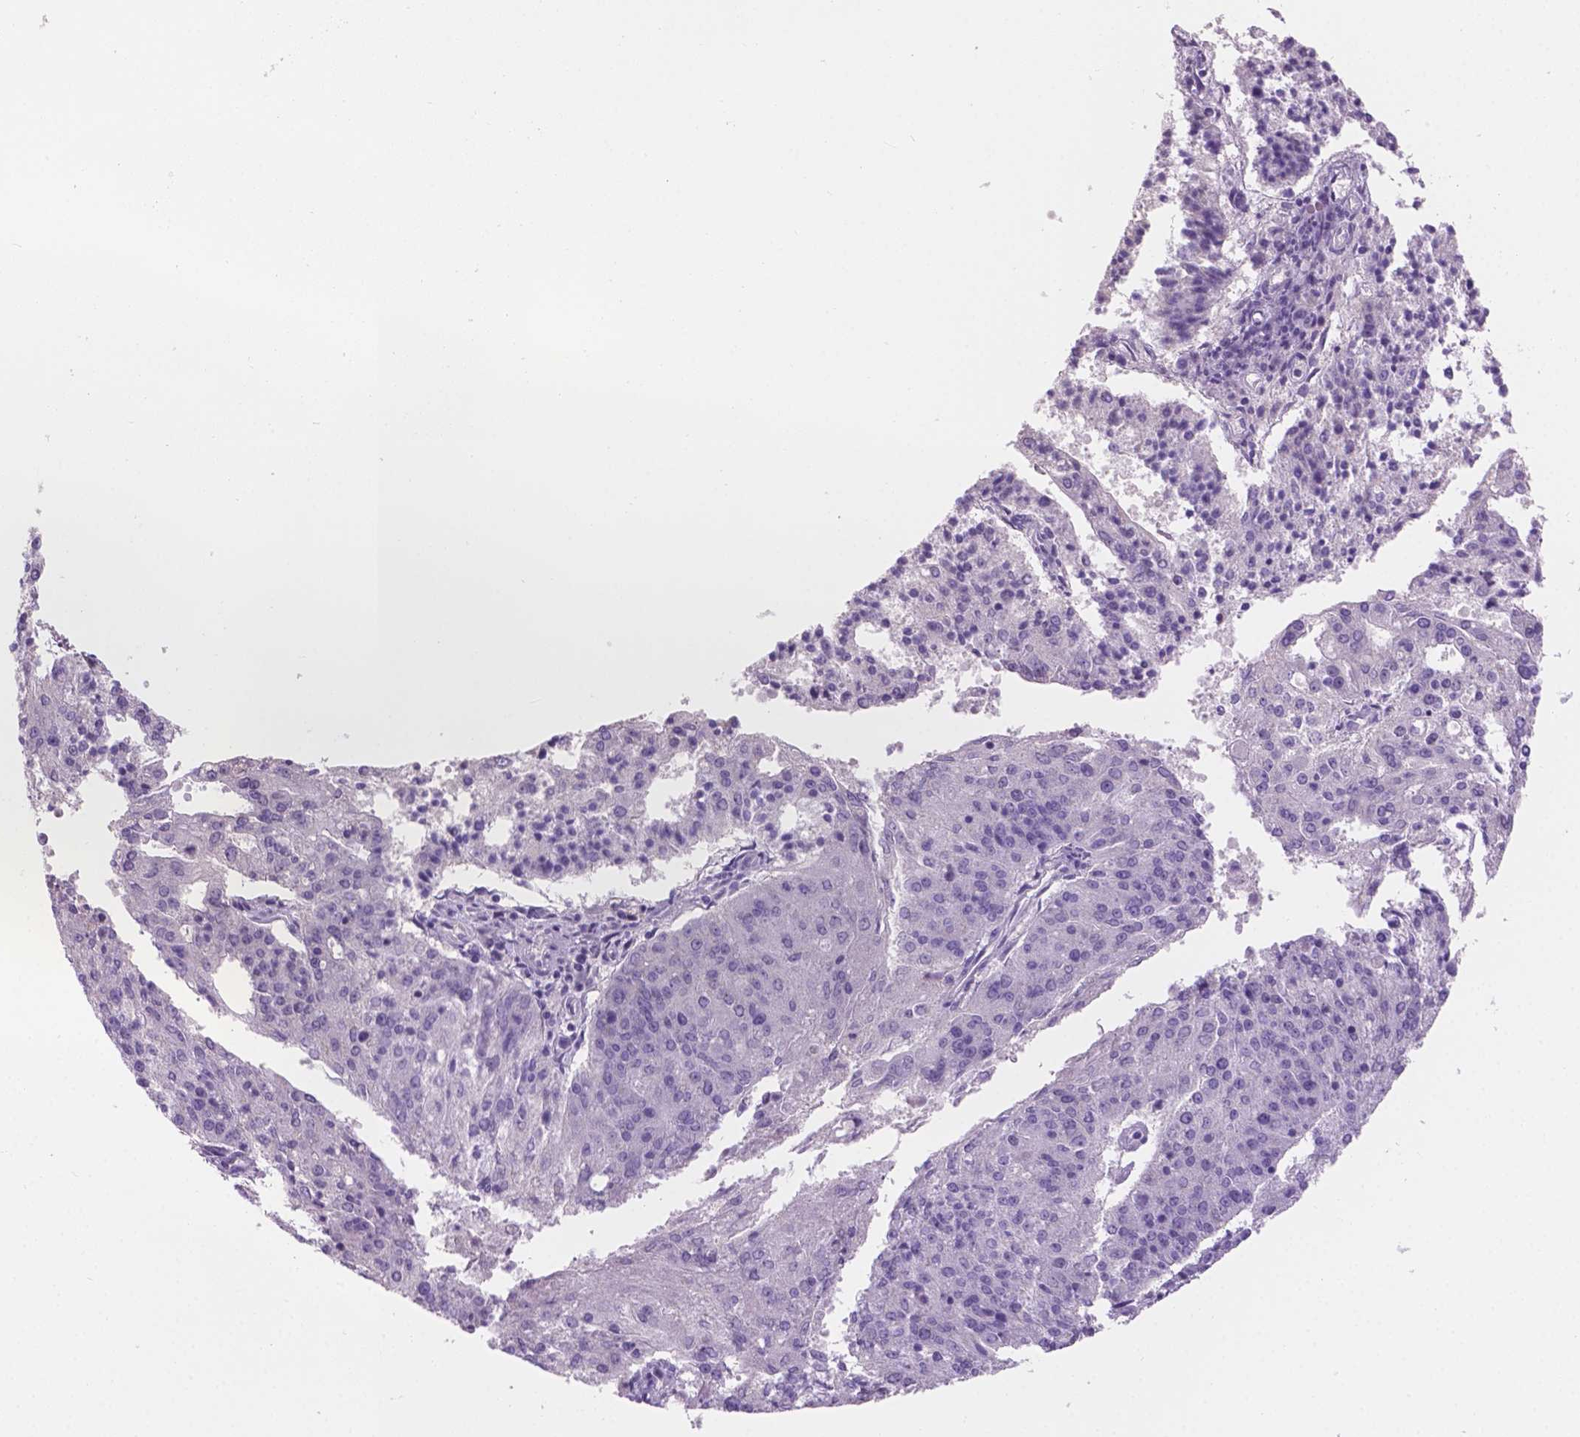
{"staining": {"intensity": "negative", "quantity": "none", "location": "none"}, "tissue": "endometrial cancer", "cell_type": "Tumor cells", "image_type": "cancer", "snomed": [{"axis": "morphology", "description": "Adenocarcinoma, NOS"}, {"axis": "topography", "description": "Endometrium"}], "caption": "The photomicrograph exhibits no significant staining in tumor cells of endometrial cancer.", "gene": "SBSN", "patient": {"sex": "female", "age": 82}}